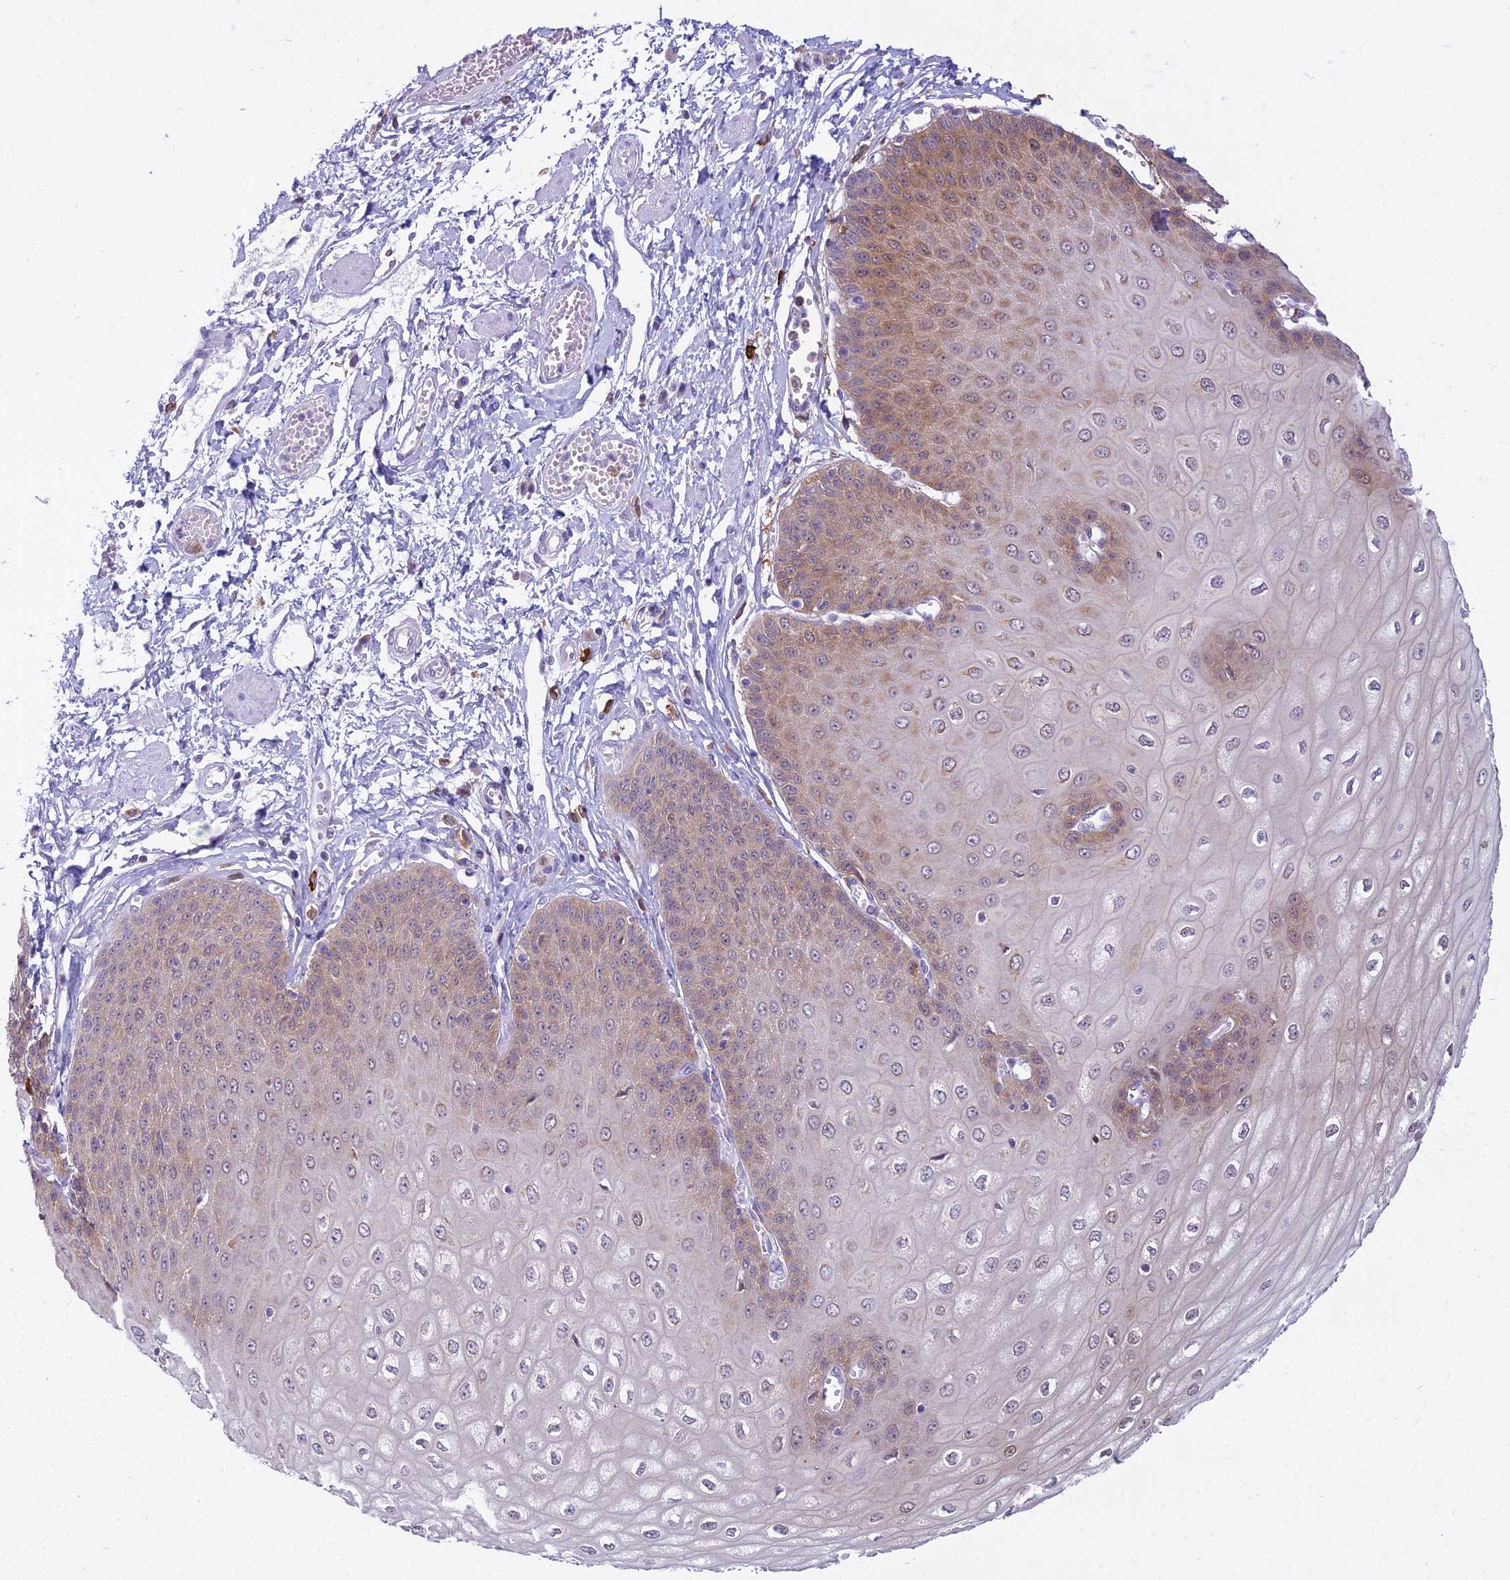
{"staining": {"intensity": "moderate", "quantity": "25%-75%", "location": "cytoplasmic/membranous"}, "tissue": "esophagus", "cell_type": "Squamous epithelial cells", "image_type": "normal", "snomed": [{"axis": "morphology", "description": "Normal tissue, NOS"}, {"axis": "topography", "description": "Esophagus"}], "caption": "Immunohistochemistry (IHC) (DAB (3,3'-diaminobenzidine)) staining of benign human esophagus reveals moderate cytoplasmic/membranous protein staining in about 25%-75% of squamous epithelial cells.", "gene": "UBE2G1", "patient": {"sex": "male", "age": 60}}